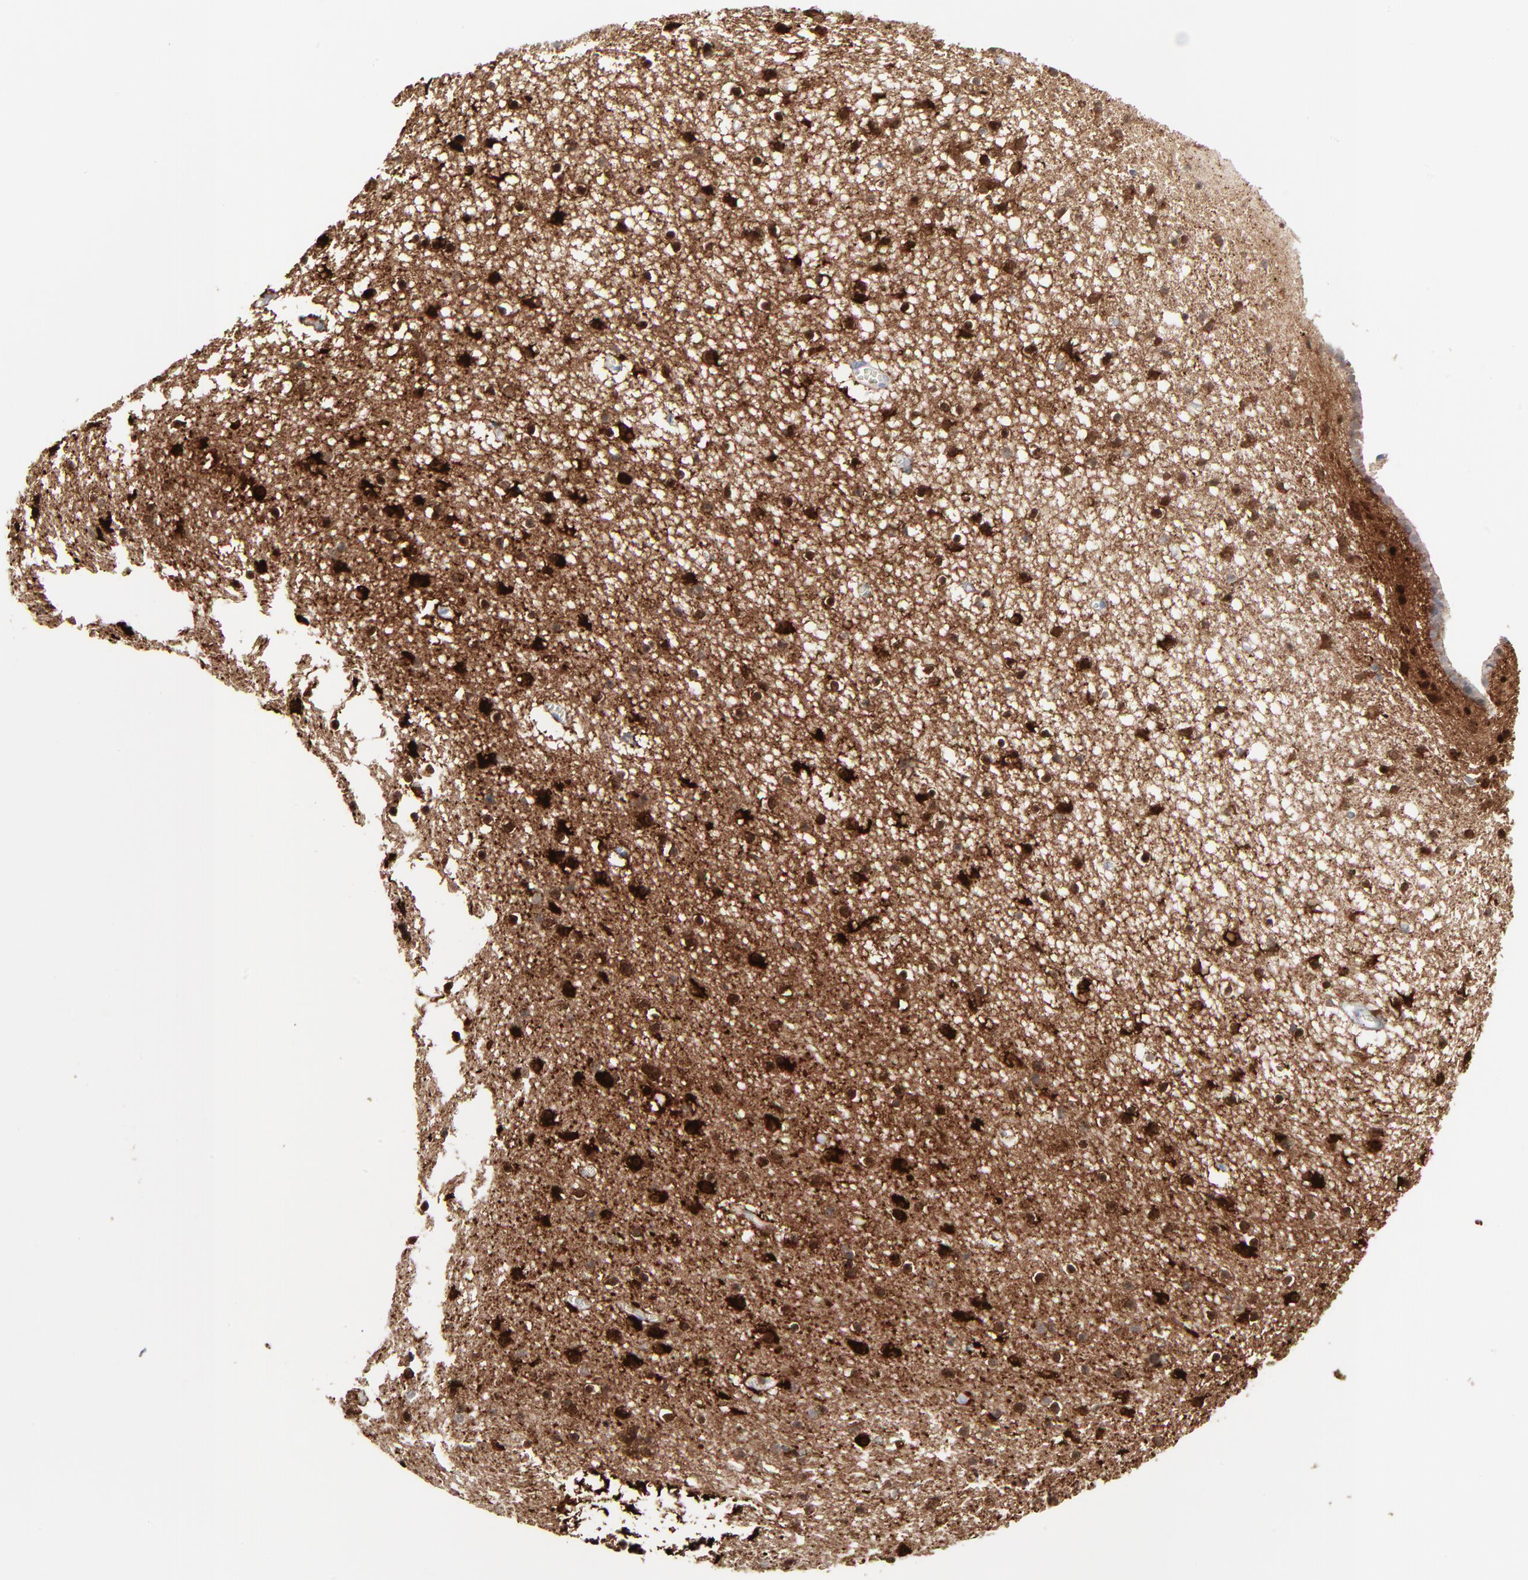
{"staining": {"intensity": "strong", "quantity": ">75%", "location": "cytoplasmic/membranous,nuclear"}, "tissue": "caudate", "cell_type": "Glial cells", "image_type": "normal", "snomed": [{"axis": "morphology", "description": "Normal tissue, NOS"}, {"axis": "topography", "description": "Lateral ventricle wall"}], "caption": "Protein staining of normal caudate reveals strong cytoplasmic/membranous,nuclear staining in approximately >75% of glial cells.", "gene": "PHGDH", "patient": {"sex": "male", "age": 45}}